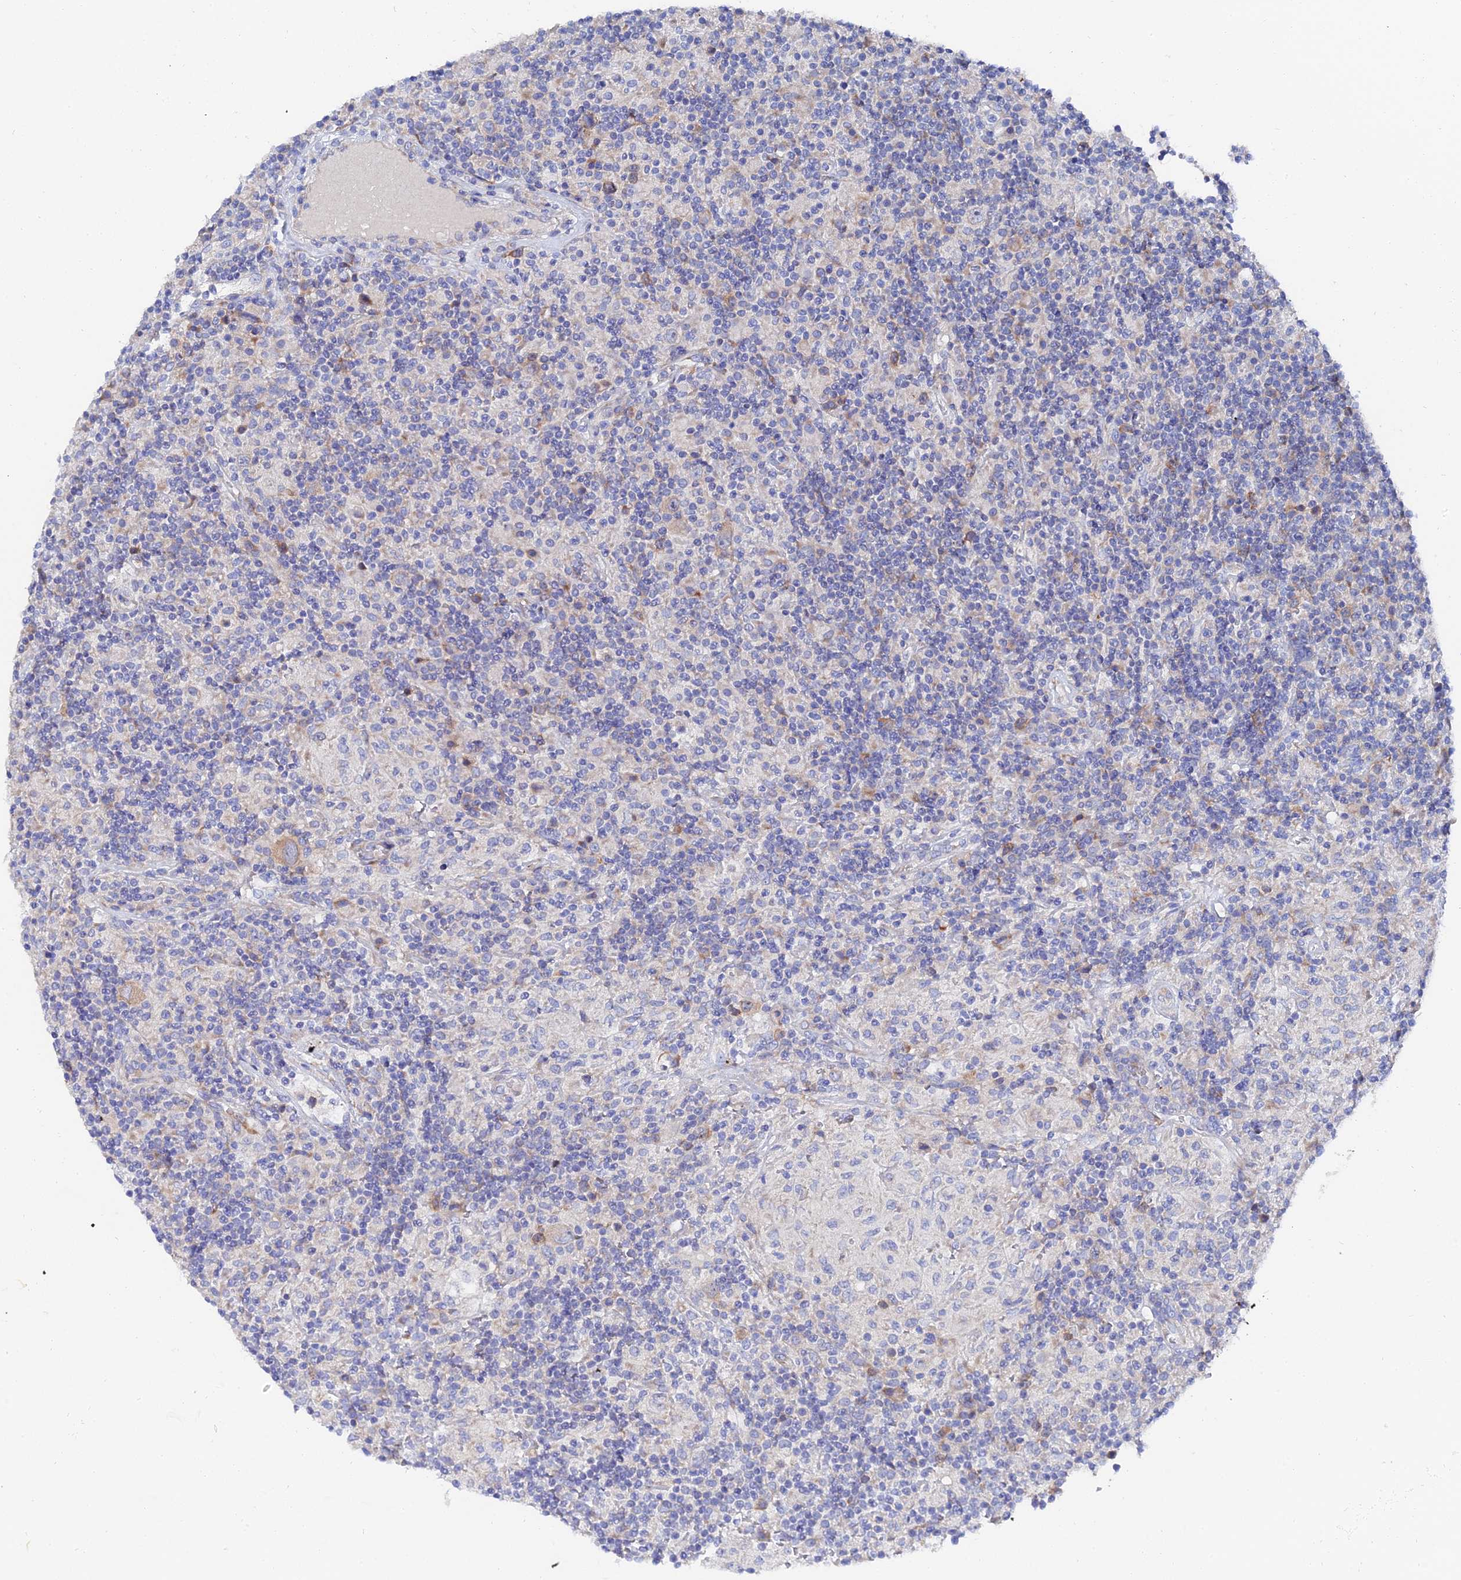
{"staining": {"intensity": "moderate", "quantity": "<25%", "location": "cytoplasmic/membranous"}, "tissue": "lymphoma", "cell_type": "Tumor cells", "image_type": "cancer", "snomed": [{"axis": "morphology", "description": "Hodgkin's disease, NOS"}, {"axis": "topography", "description": "Lymph node"}], "caption": "The immunohistochemical stain labels moderate cytoplasmic/membranous positivity in tumor cells of lymphoma tissue.", "gene": "PTTG1", "patient": {"sex": "male", "age": 70}}